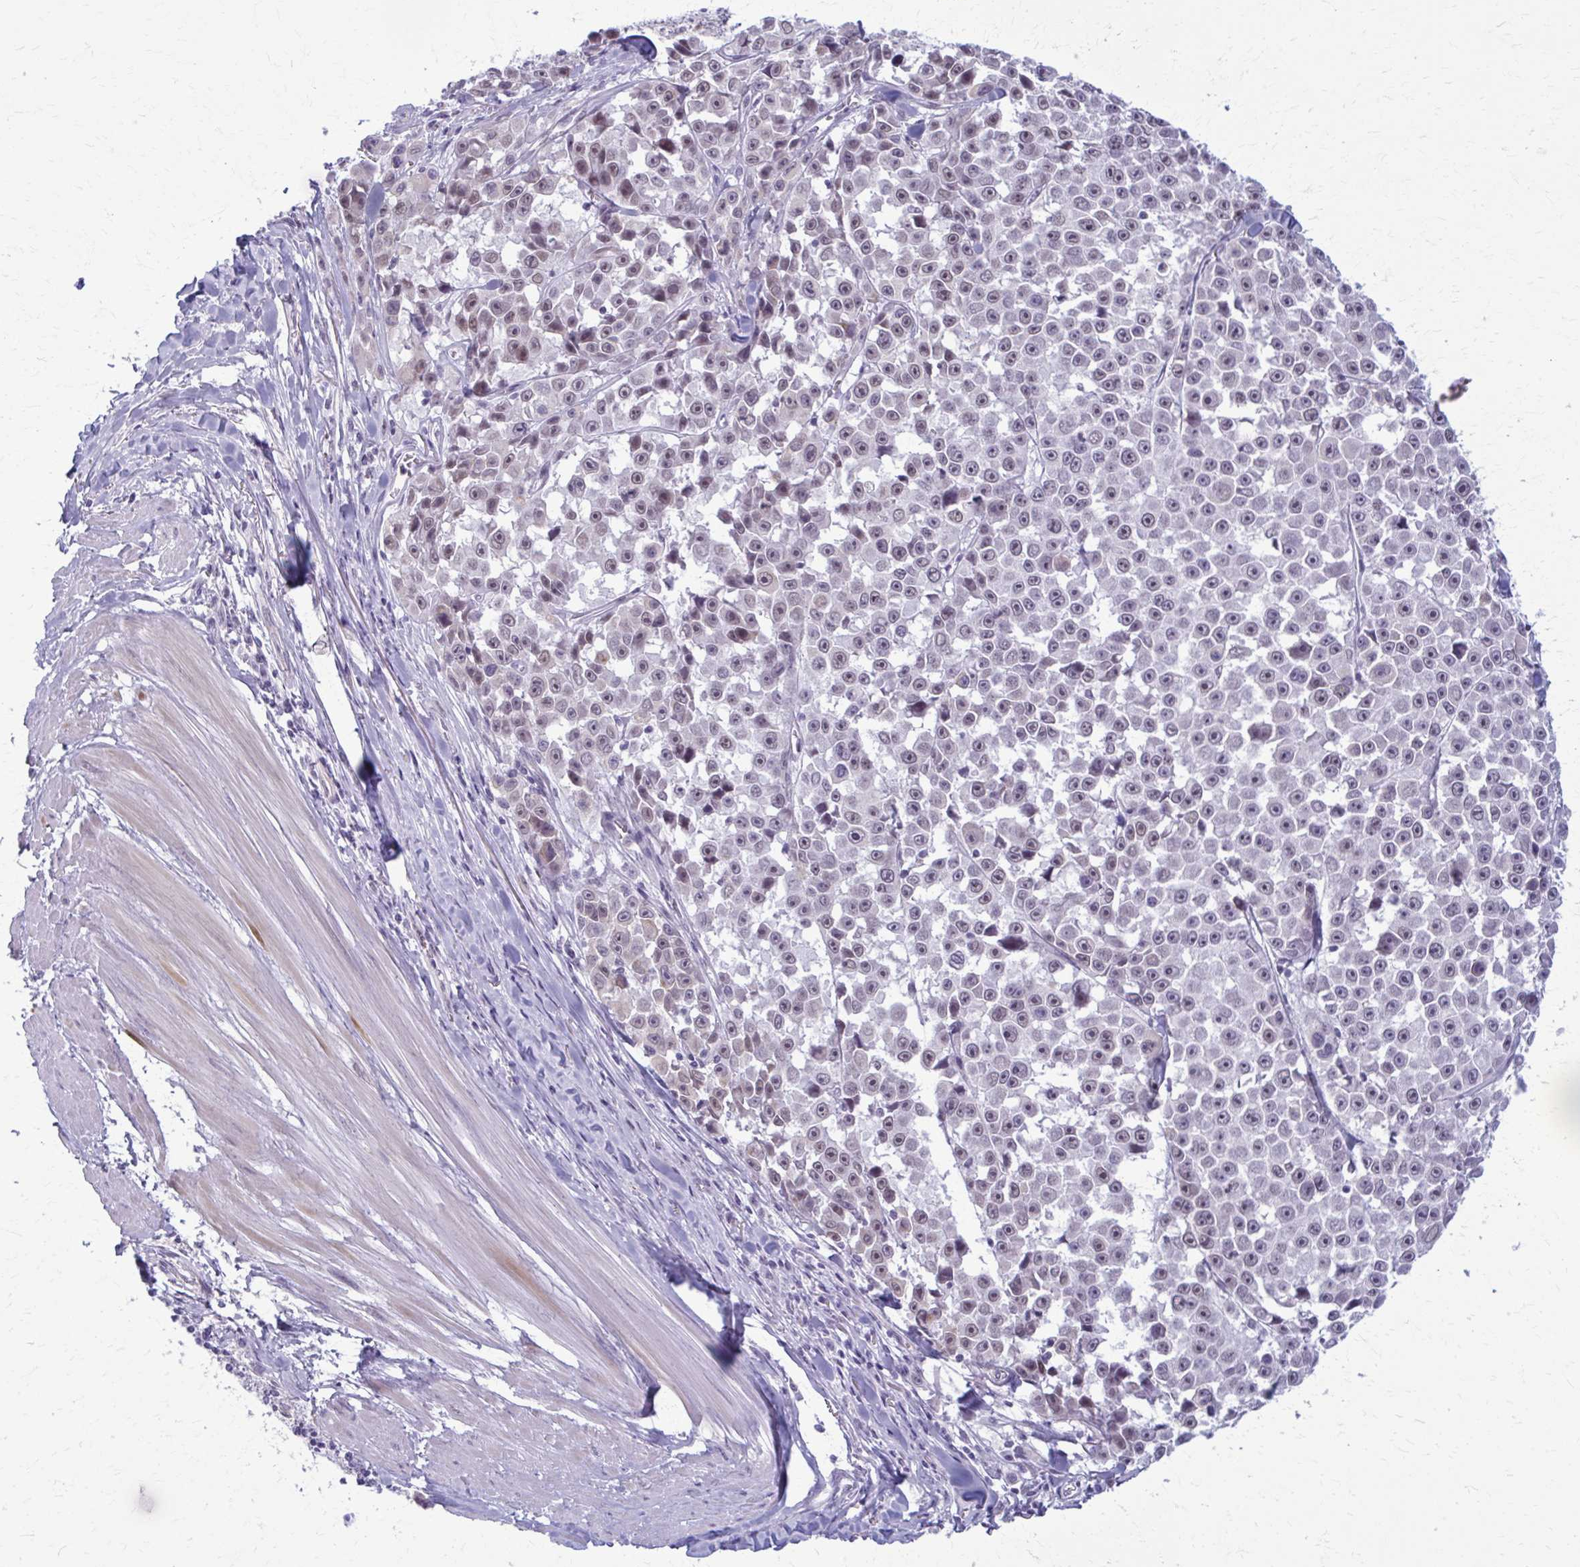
{"staining": {"intensity": "weak", "quantity": "<25%", "location": "nuclear"}, "tissue": "melanoma", "cell_type": "Tumor cells", "image_type": "cancer", "snomed": [{"axis": "morphology", "description": "Malignant melanoma, NOS"}, {"axis": "topography", "description": "Skin"}], "caption": "IHC of melanoma displays no expression in tumor cells. (Immunohistochemistry (ihc), brightfield microscopy, high magnification).", "gene": "NUMBL", "patient": {"sex": "female", "age": 66}}